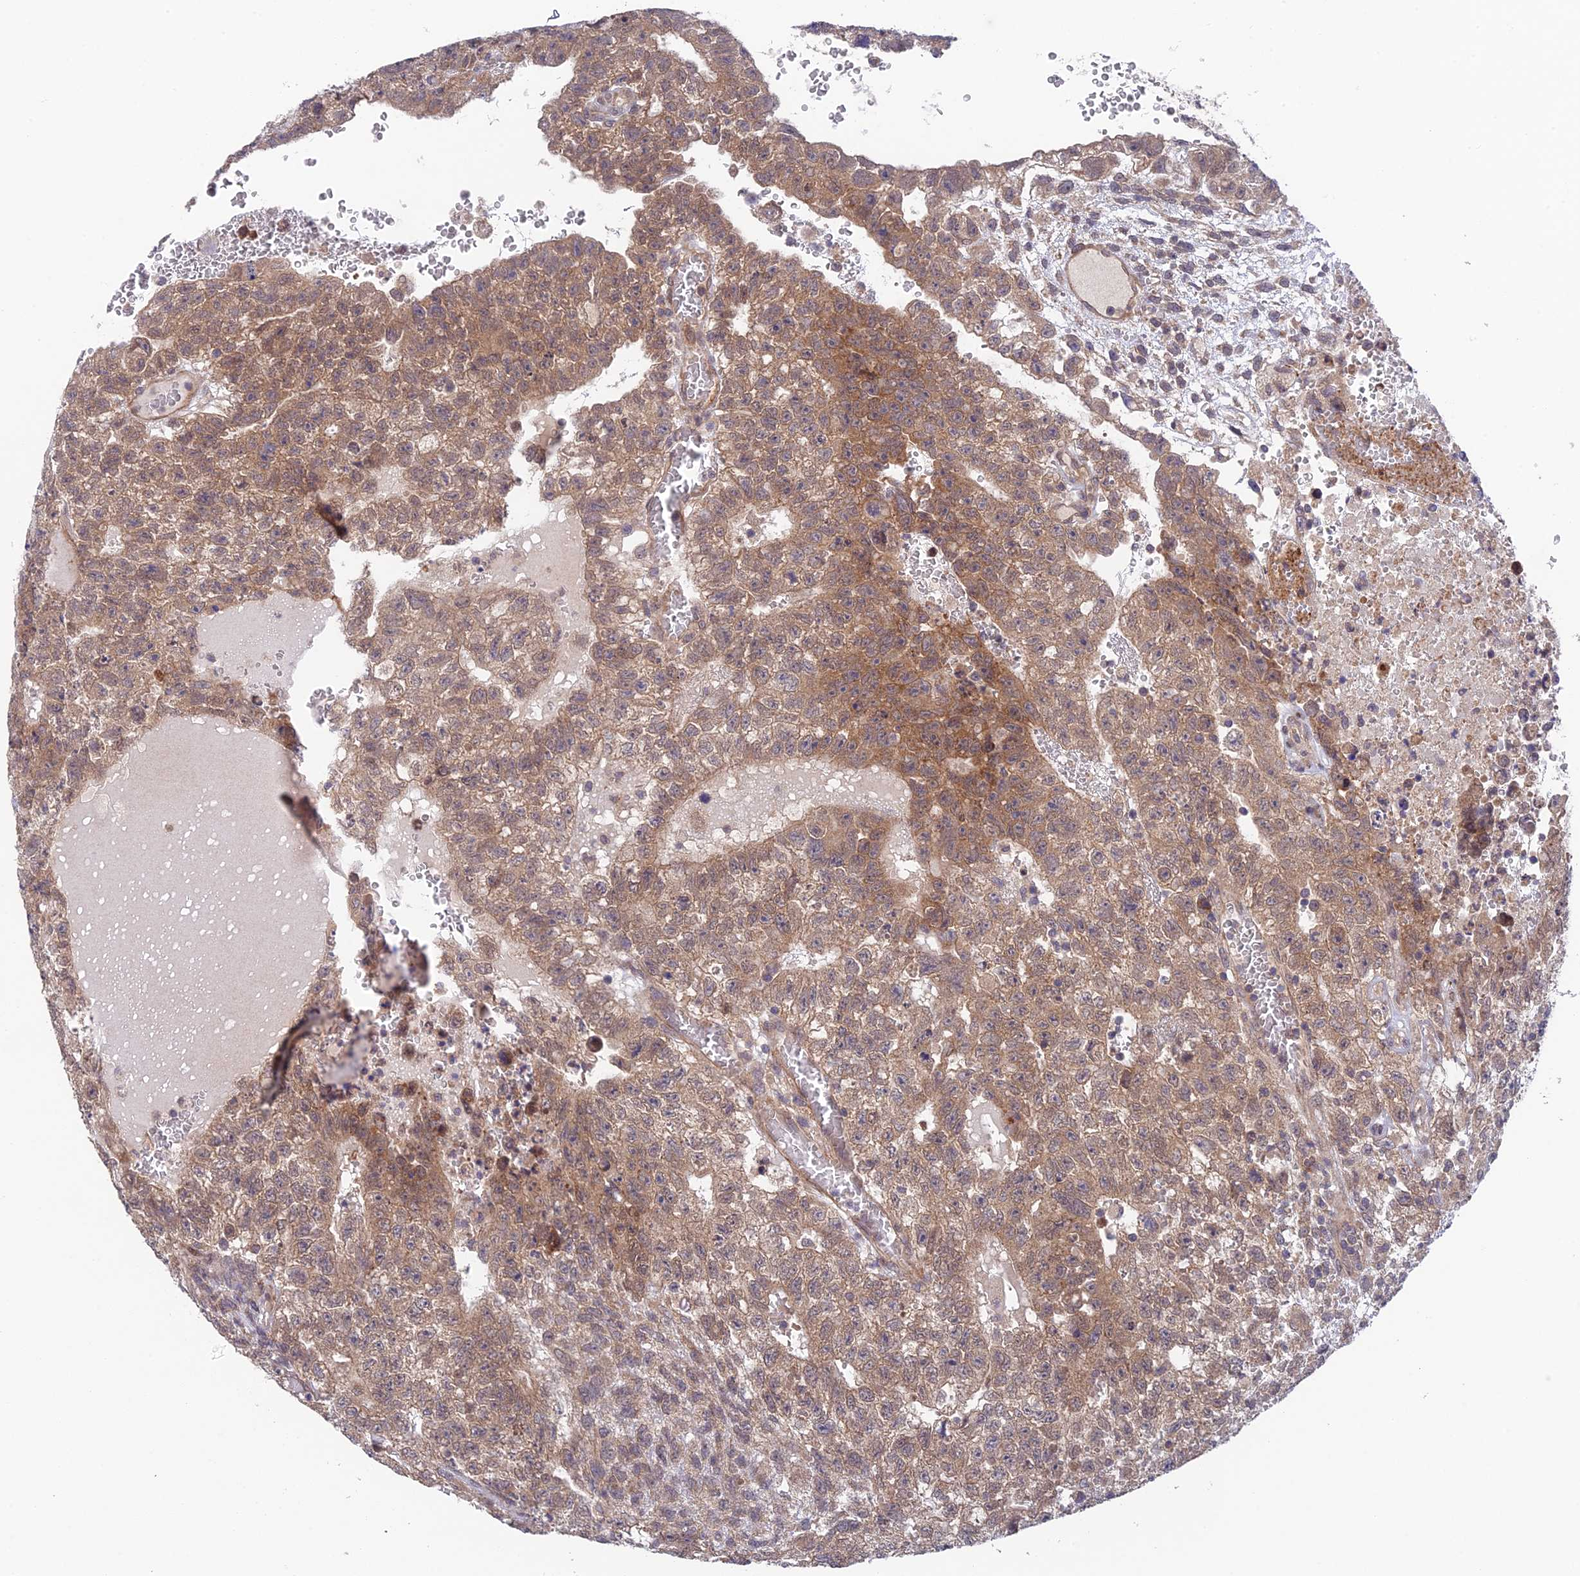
{"staining": {"intensity": "moderate", "quantity": "25%-75%", "location": "cytoplasmic/membranous"}, "tissue": "testis cancer", "cell_type": "Tumor cells", "image_type": "cancer", "snomed": [{"axis": "morphology", "description": "Carcinoma, Embryonal, NOS"}, {"axis": "topography", "description": "Testis"}], "caption": "An immunohistochemistry micrograph of neoplastic tissue is shown. Protein staining in brown highlights moderate cytoplasmic/membranous positivity in testis cancer within tumor cells. (Brightfield microscopy of DAB IHC at high magnification).", "gene": "UROS", "patient": {"sex": "male", "age": 26}}